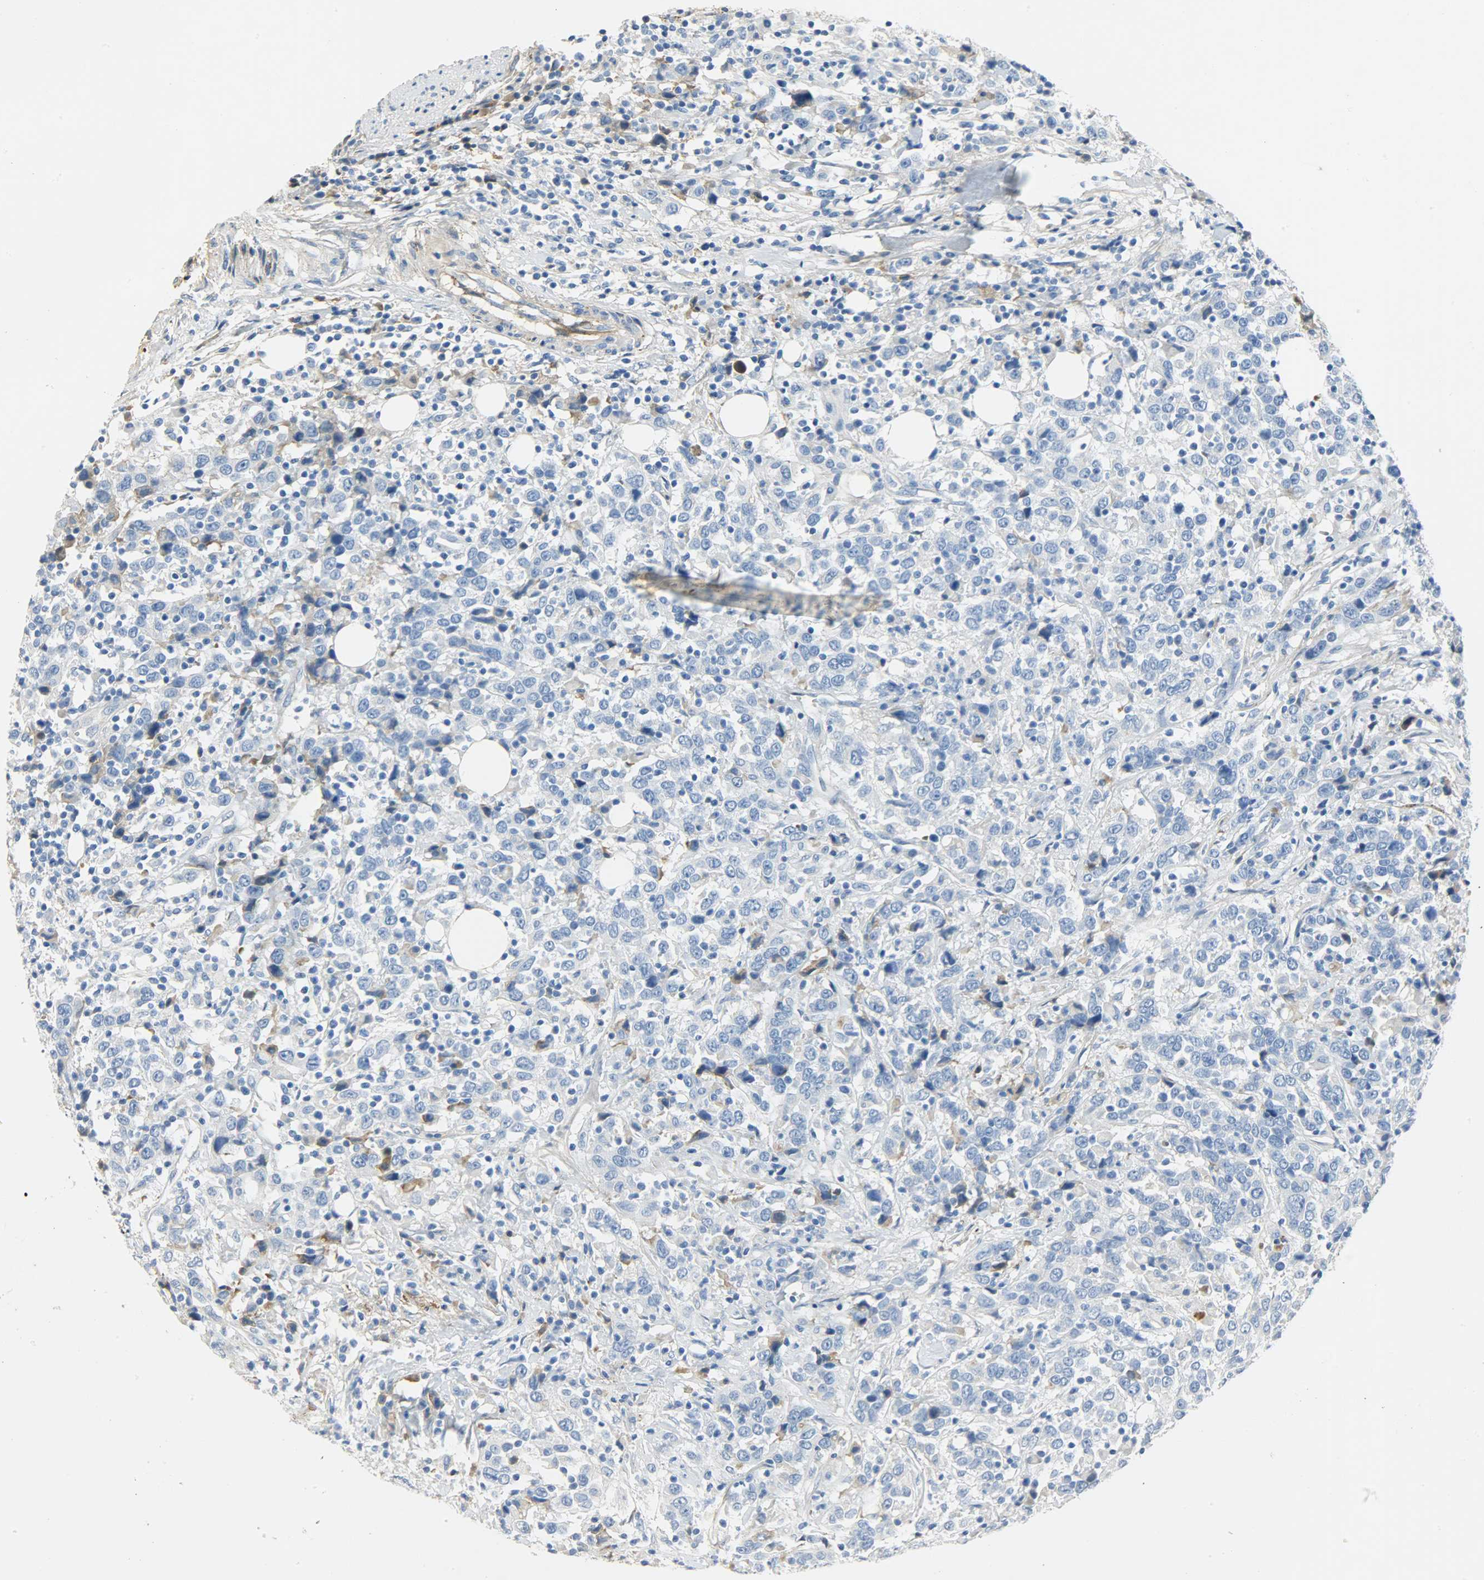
{"staining": {"intensity": "negative", "quantity": "none", "location": "none"}, "tissue": "urothelial cancer", "cell_type": "Tumor cells", "image_type": "cancer", "snomed": [{"axis": "morphology", "description": "Urothelial carcinoma, High grade"}, {"axis": "topography", "description": "Urinary bladder"}], "caption": "Tumor cells show no significant staining in urothelial carcinoma (high-grade).", "gene": "CRP", "patient": {"sex": "male", "age": 61}}